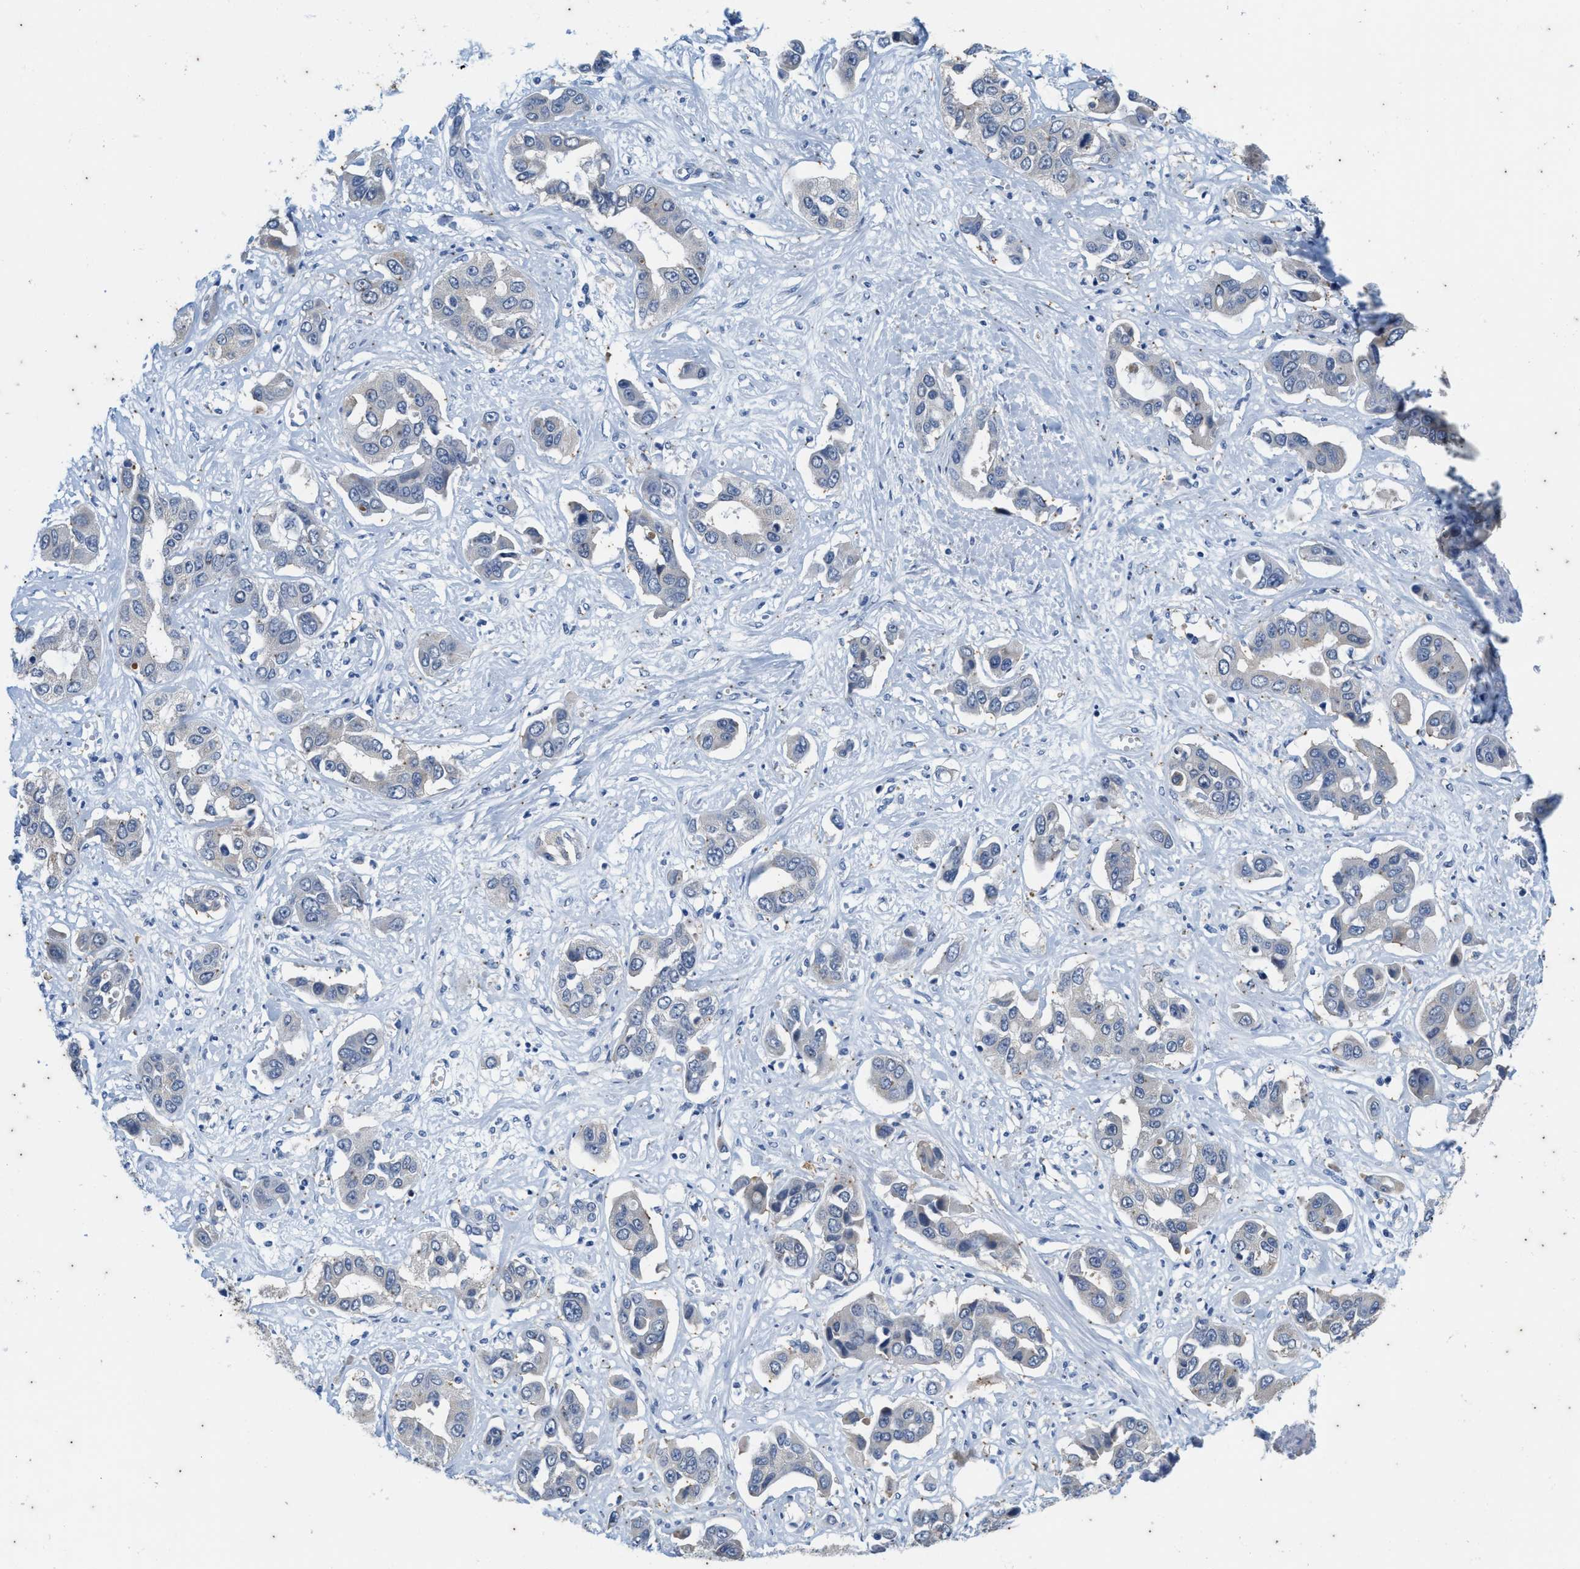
{"staining": {"intensity": "negative", "quantity": "none", "location": "none"}, "tissue": "liver cancer", "cell_type": "Tumor cells", "image_type": "cancer", "snomed": [{"axis": "morphology", "description": "Cholangiocarcinoma"}, {"axis": "topography", "description": "Liver"}], "caption": "Tumor cells are negative for protein expression in human liver cholangiocarcinoma.", "gene": "COX19", "patient": {"sex": "female", "age": 52}}